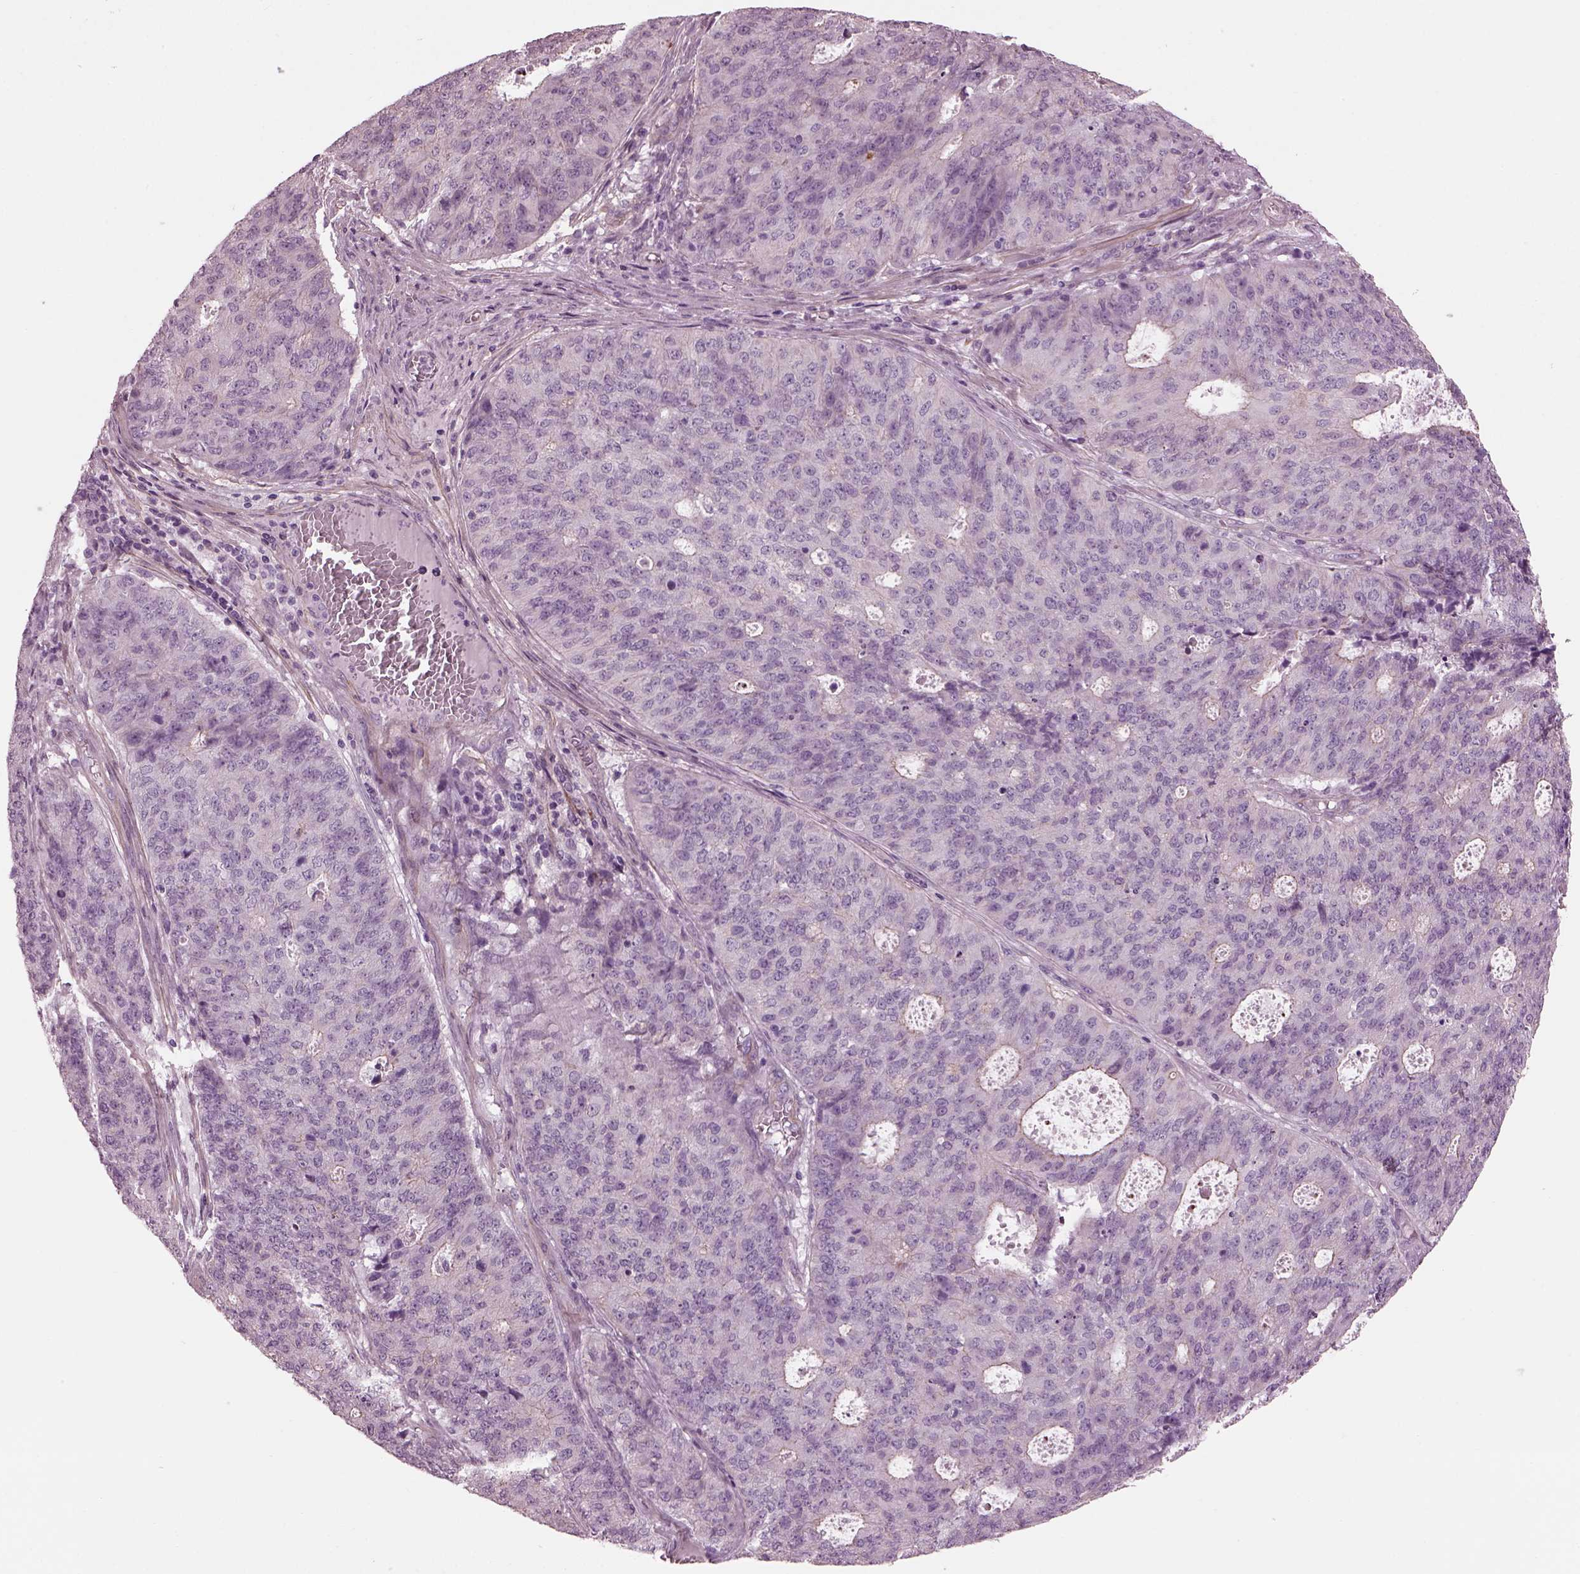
{"staining": {"intensity": "negative", "quantity": "none", "location": "none"}, "tissue": "endometrial cancer", "cell_type": "Tumor cells", "image_type": "cancer", "snomed": [{"axis": "morphology", "description": "Adenocarcinoma, NOS"}, {"axis": "topography", "description": "Endometrium"}], "caption": "High magnification brightfield microscopy of endometrial cancer (adenocarcinoma) stained with DAB (3,3'-diaminobenzidine) (brown) and counterstained with hematoxylin (blue): tumor cells show no significant expression.", "gene": "BFSP1", "patient": {"sex": "female", "age": 82}}